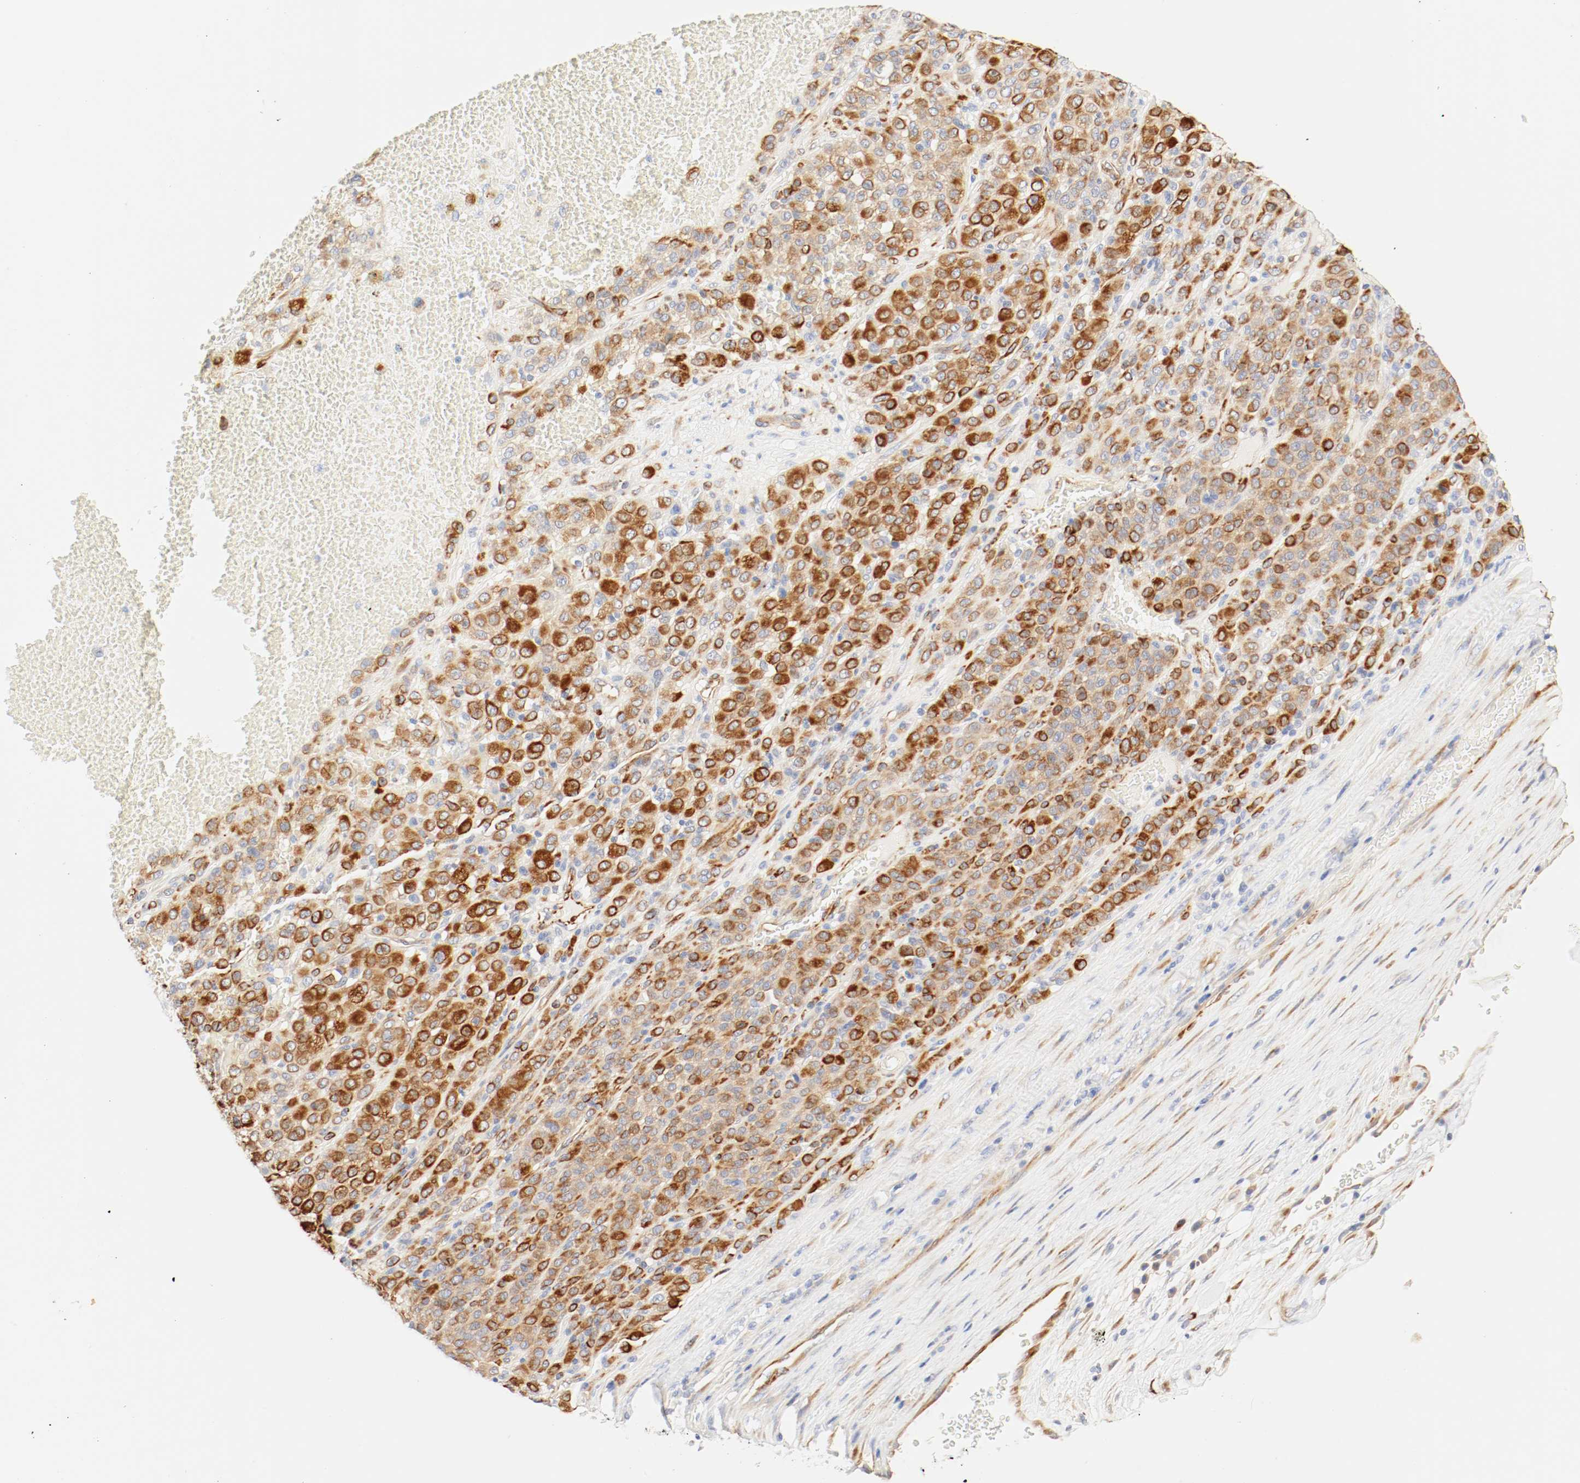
{"staining": {"intensity": "strong", "quantity": ">75%", "location": "cytoplasmic/membranous"}, "tissue": "melanoma", "cell_type": "Tumor cells", "image_type": "cancer", "snomed": [{"axis": "morphology", "description": "Malignant melanoma, Metastatic site"}, {"axis": "topography", "description": "Pancreas"}], "caption": "Immunohistochemistry micrograph of neoplastic tissue: melanoma stained using immunohistochemistry shows high levels of strong protein expression localized specifically in the cytoplasmic/membranous of tumor cells, appearing as a cytoplasmic/membranous brown color.", "gene": "GIT1", "patient": {"sex": "female", "age": 30}}